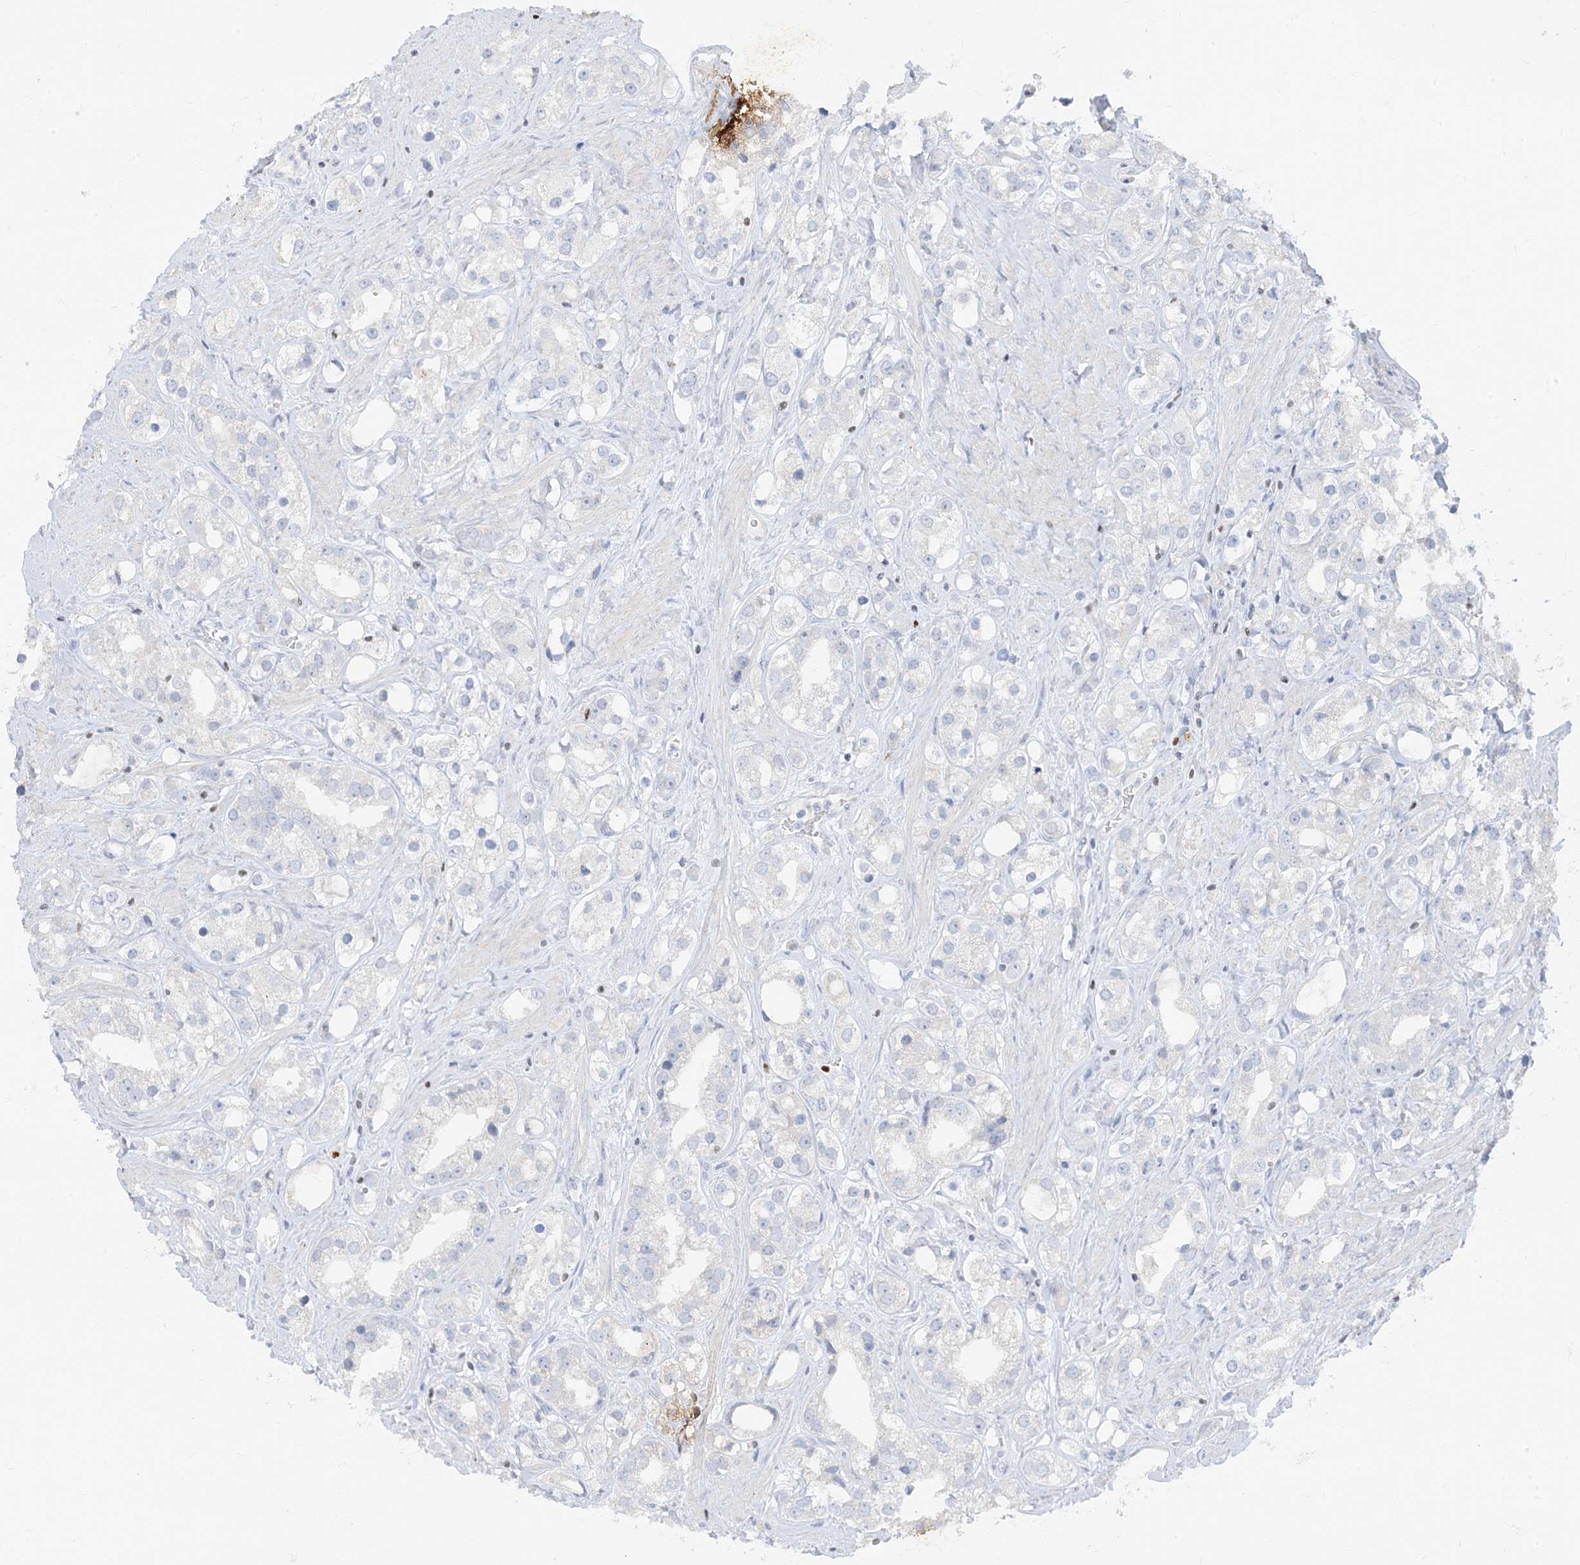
{"staining": {"intensity": "negative", "quantity": "none", "location": "none"}, "tissue": "prostate cancer", "cell_type": "Tumor cells", "image_type": "cancer", "snomed": [{"axis": "morphology", "description": "Adenocarcinoma, NOS"}, {"axis": "topography", "description": "Prostate"}], "caption": "This histopathology image is of prostate adenocarcinoma stained with immunohistochemistry to label a protein in brown with the nuclei are counter-stained blue. There is no expression in tumor cells.", "gene": "TBX21", "patient": {"sex": "male", "age": 79}}